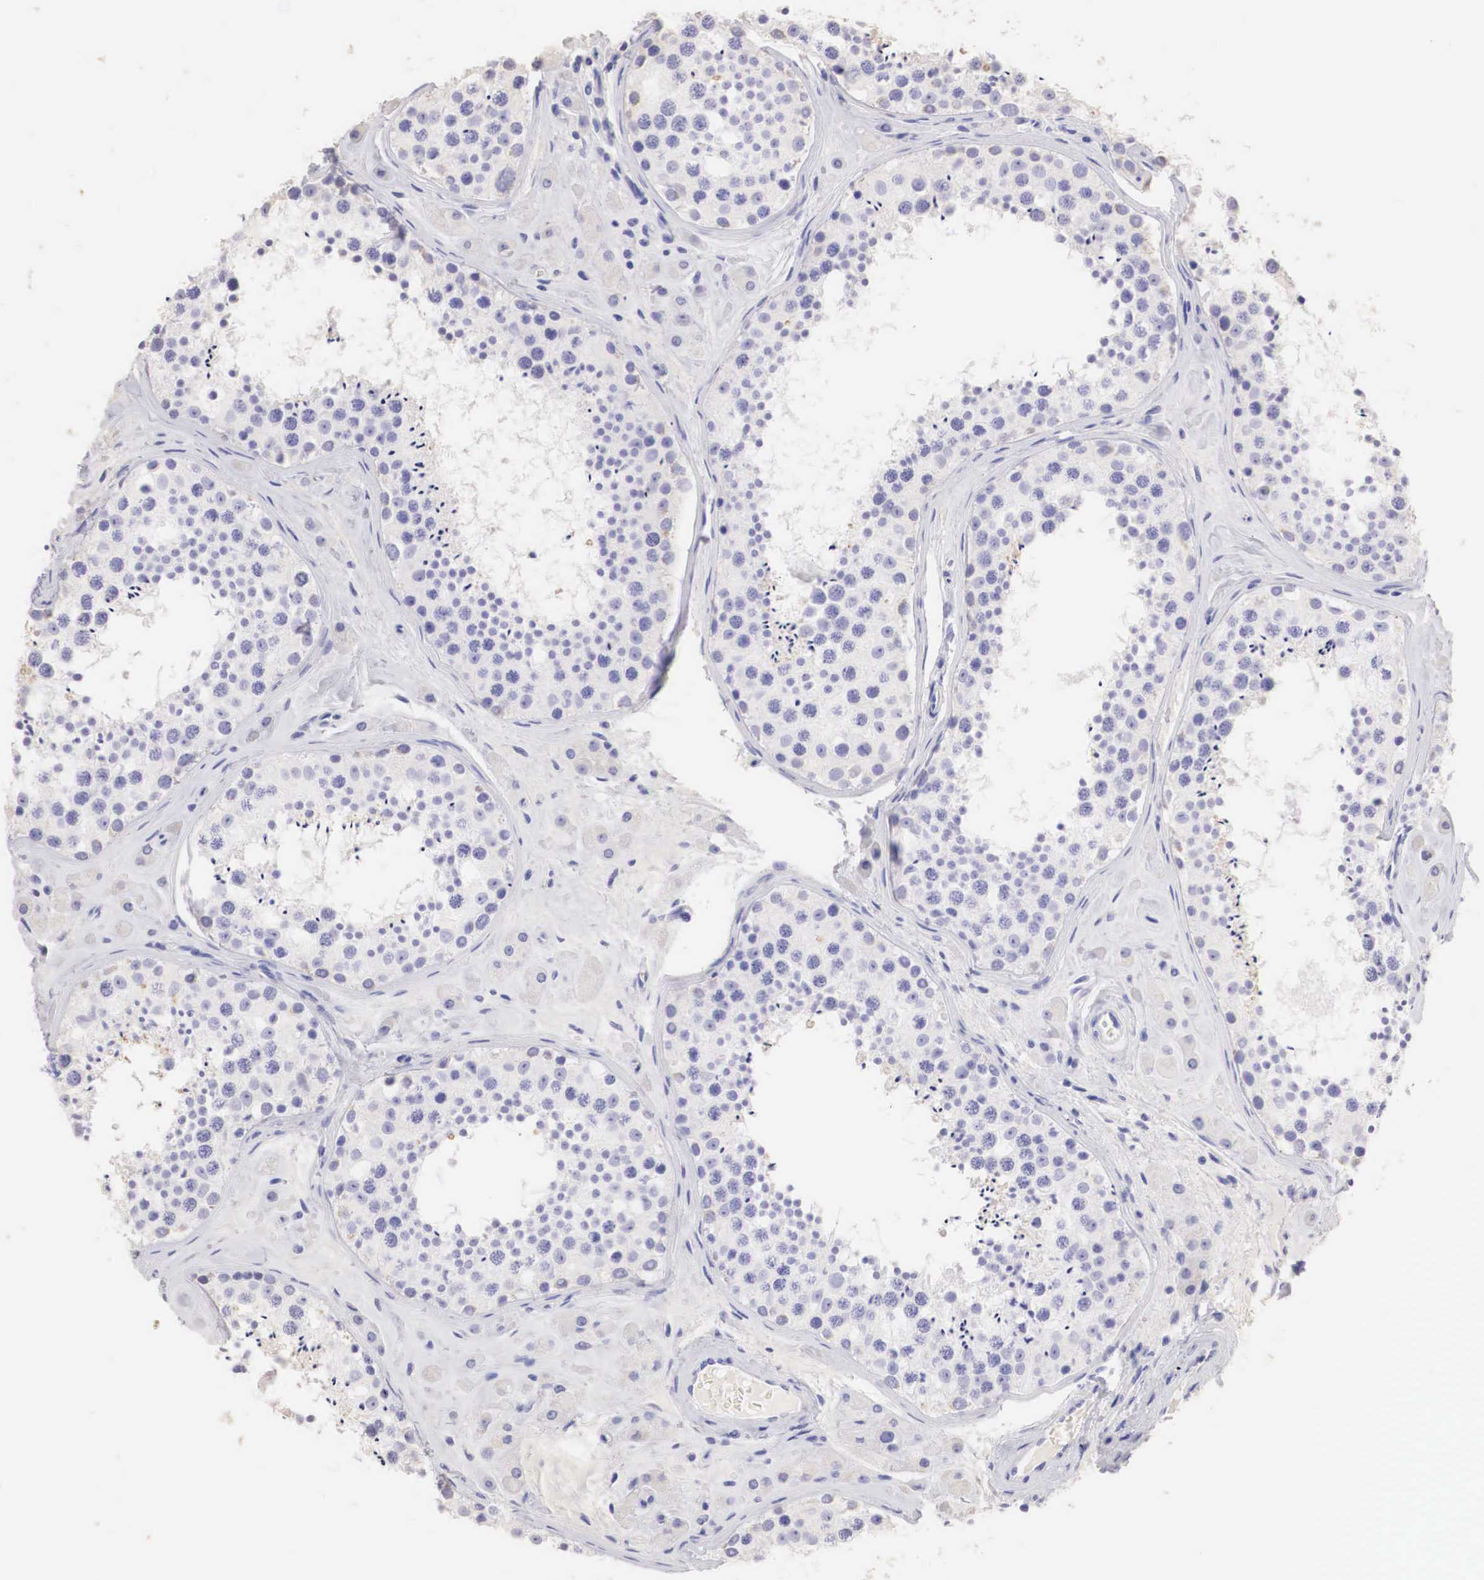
{"staining": {"intensity": "negative", "quantity": "none", "location": "none"}, "tissue": "testis", "cell_type": "Cells in seminiferous ducts", "image_type": "normal", "snomed": [{"axis": "morphology", "description": "Normal tissue, NOS"}, {"axis": "topography", "description": "Testis"}], "caption": "High magnification brightfield microscopy of normal testis stained with DAB (3,3'-diaminobenzidine) (brown) and counterstained with hematoxylin (blue): cells in seminiferous ducts show no significant staining.", "gene": "ERBB2", "patient": {"sex": "male", "age": 38}}